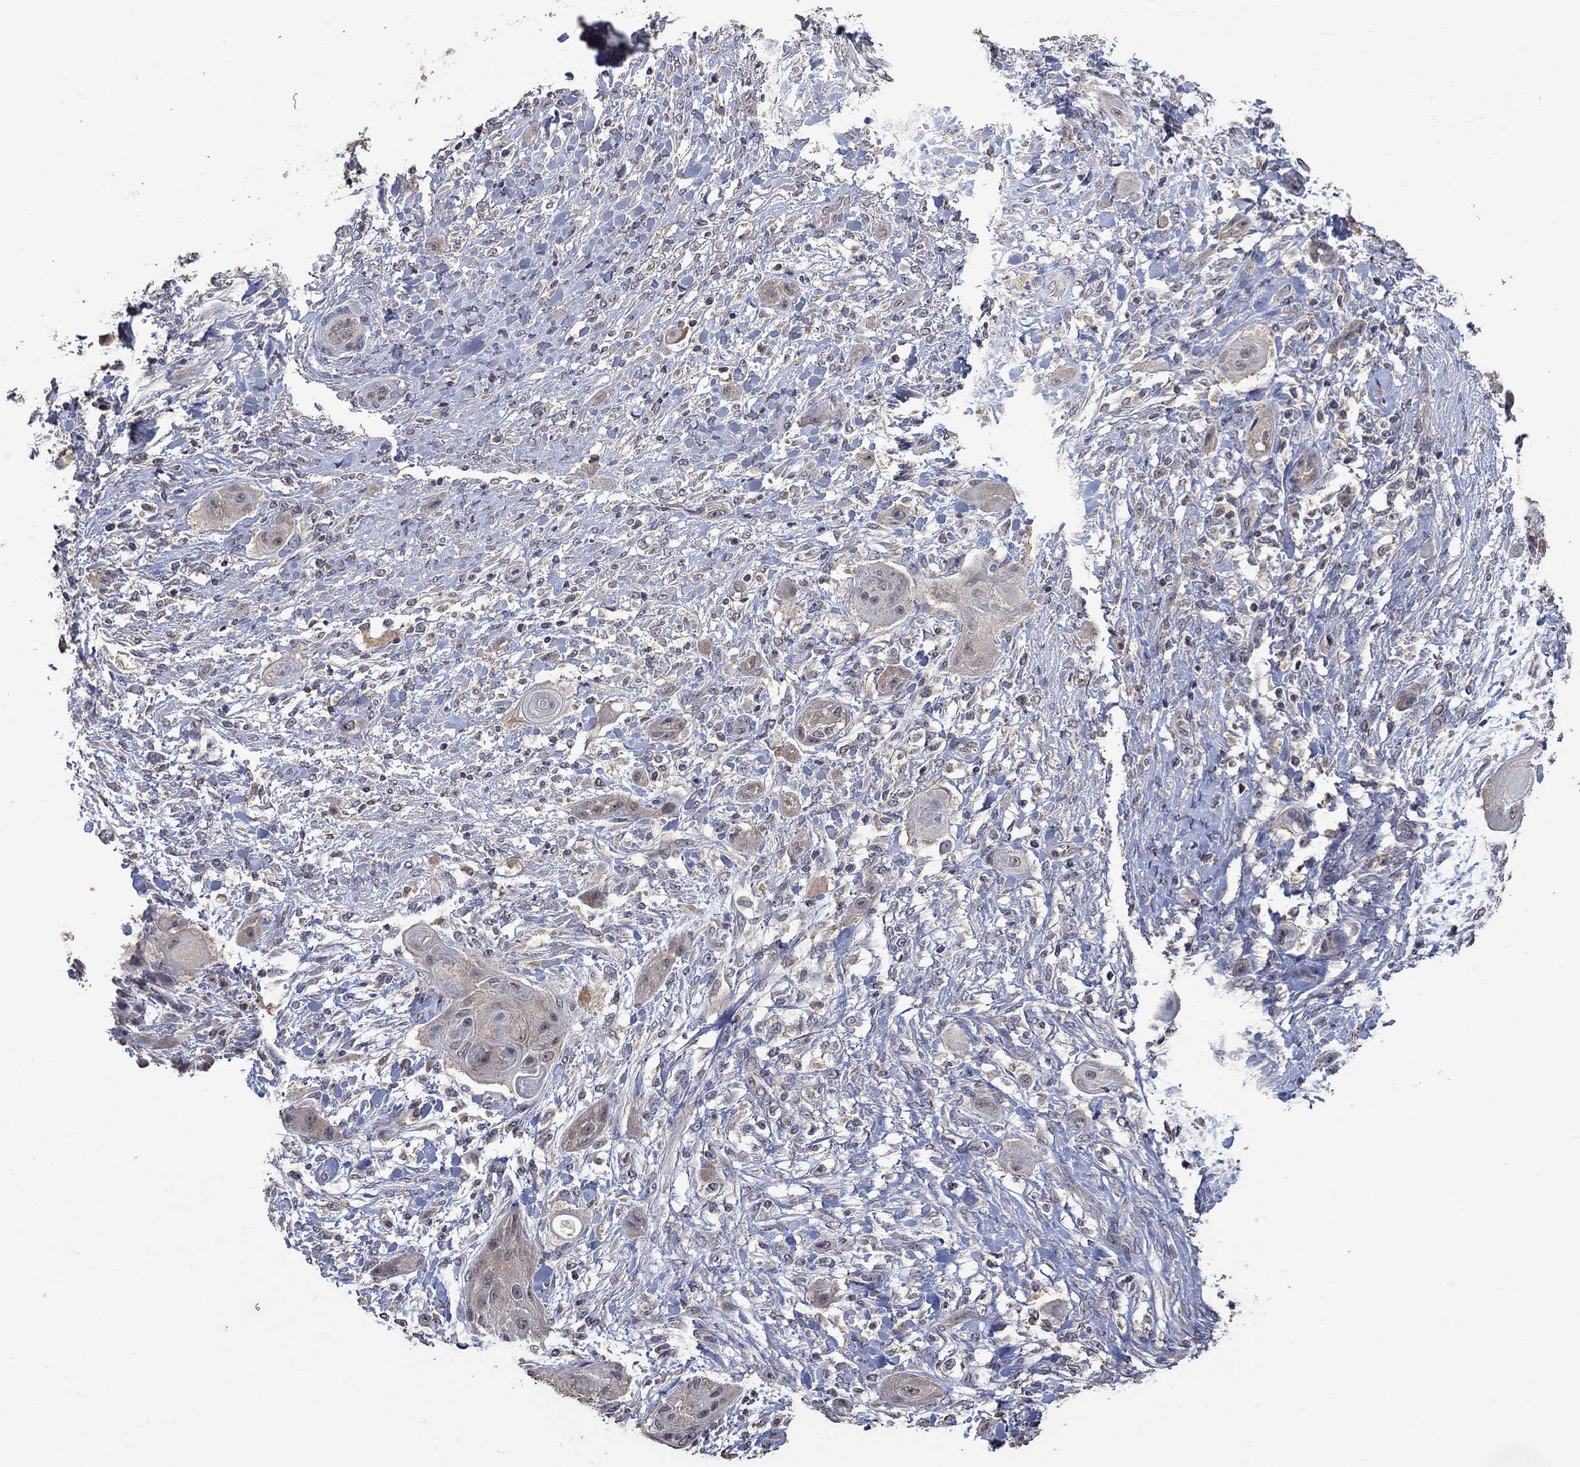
{"staining": {"intensity": "weak", "quantity": "<25%", "location": "cytoplasmic/membranous"}, "tissue": "skin cancer", "cell_type": "Tumor cells", "image_type": "cancer", "snomed": [{"axis": "morphology", "description": "Squamous cell carcinoma, NOS"}, {"axis": "topography", "description": "Skin"}], "caption": "Skin cancer (squamous cell carcinoma) was stained to show a protein in brown. There is no significant positivity in tumor cells.", "gene": "PTPN20", "patient": {"sex": "male", "age": 62}}